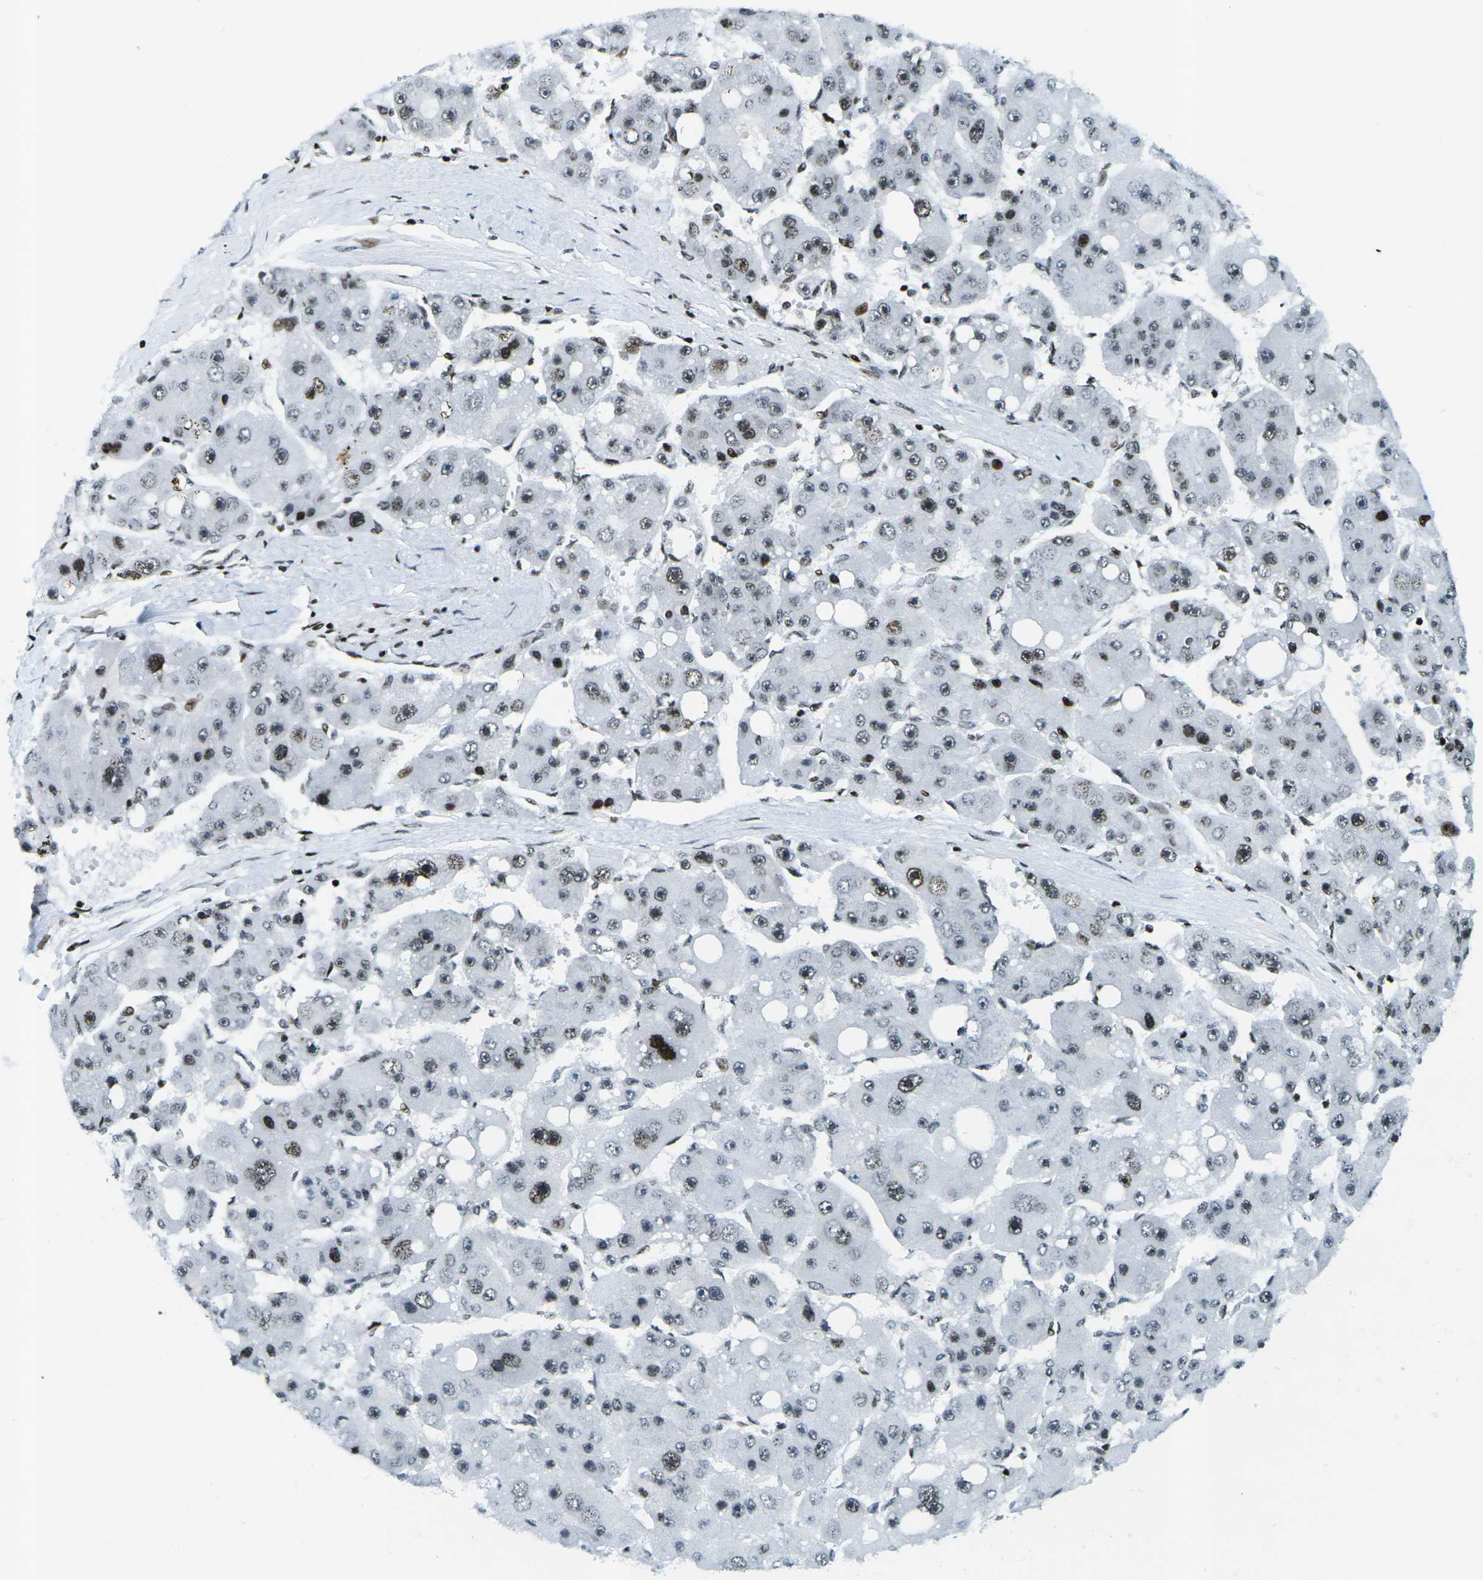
{"staining": {"intensity": "moderate", "quantity": "25%-75%", "location": "nuclear"}, "tissue": "liver cancer", "cell_type": "Tumor cells", "image_type": "cancer", "snomed": [{"axis": "morphology", "description": "Carcinoma, Hepatocellular, NOS"}, {"axis": "topography", "description": "Liver"}], "caption": "Immunohistochemistry of liver hepatocellular carcinoma reveals medium levels of moderate nuclear positivity in approximately 25%-75% of tumor cells.", "gene": "H3-3A", "patient": {"sex": "female", "age": 61}}